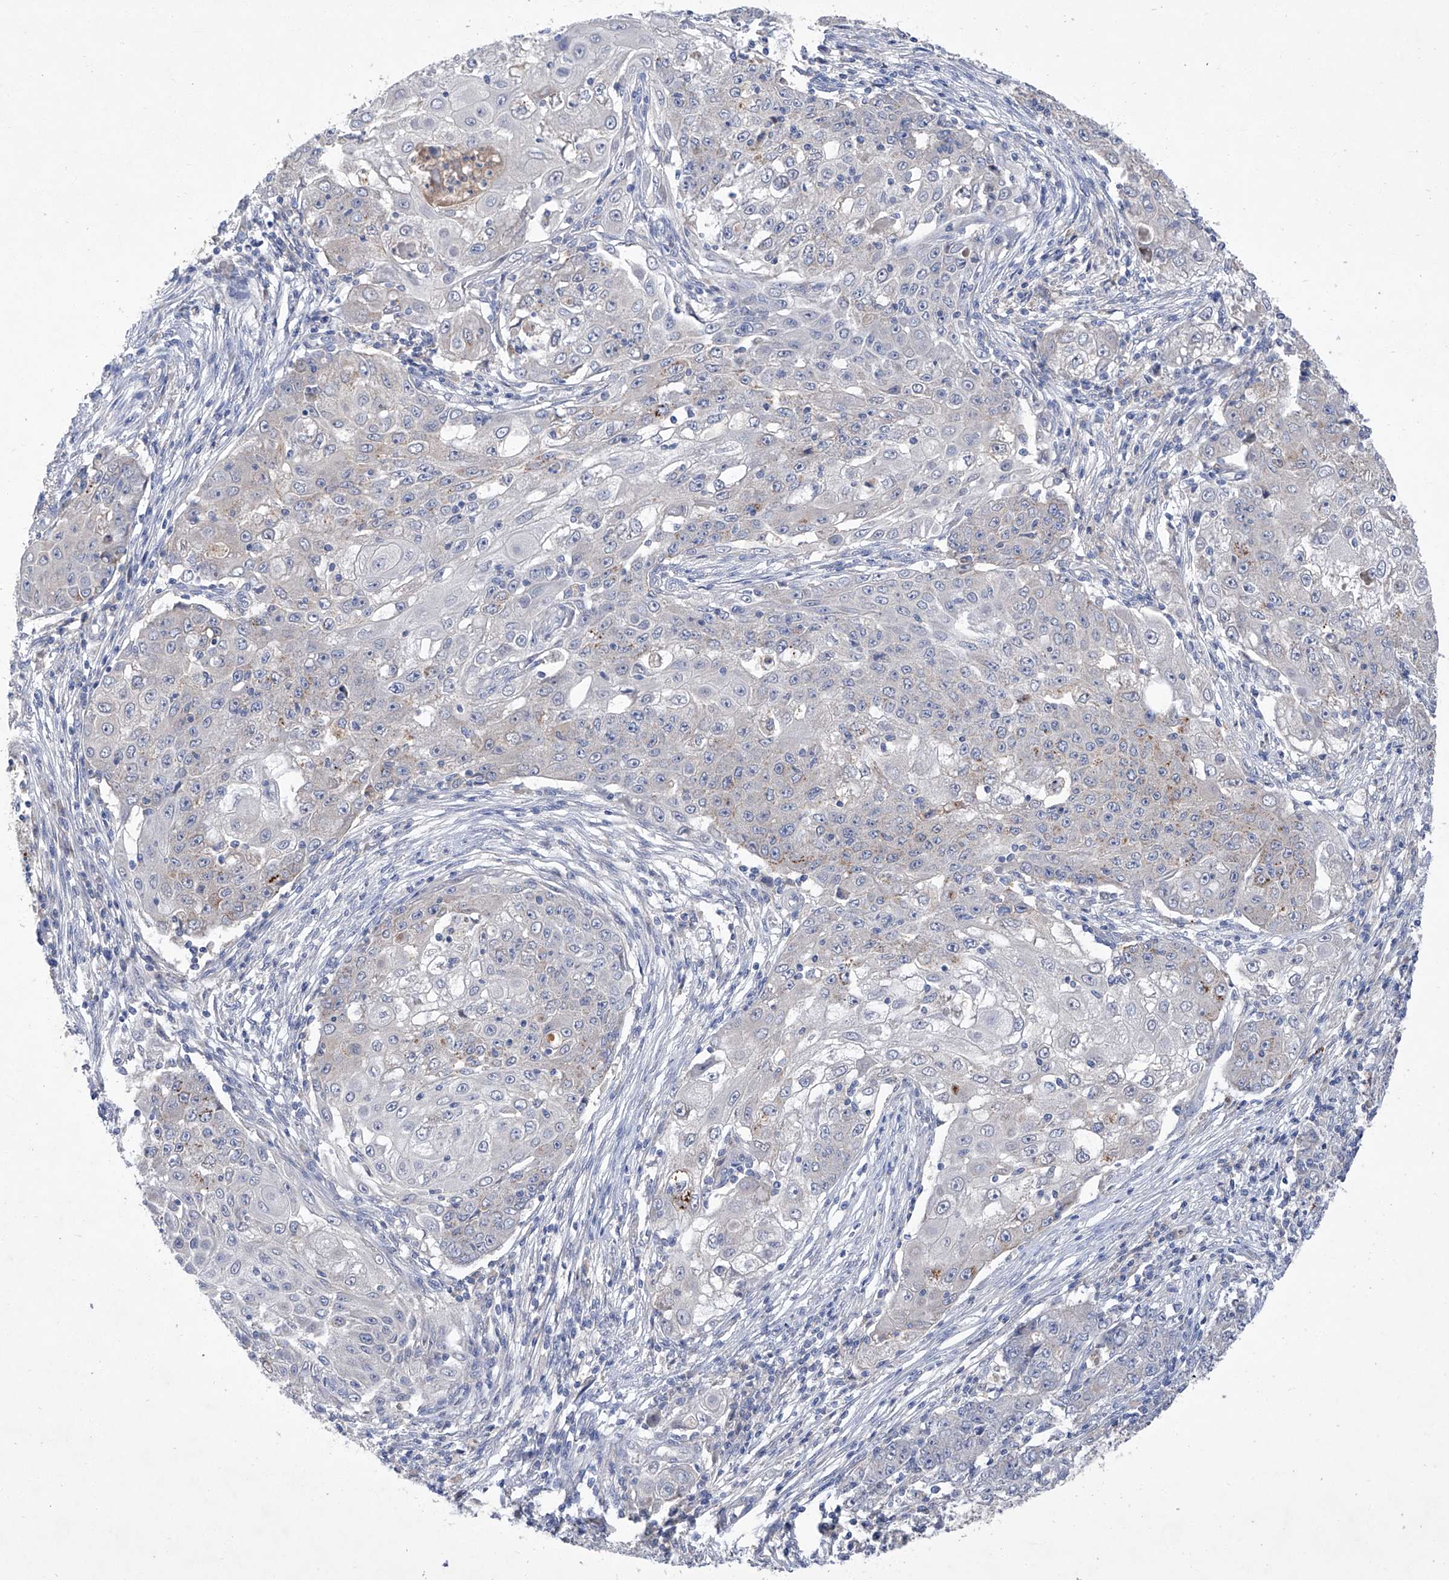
{"staining": {"intensity": "negative", "quantity": "none", "location": "none"}, "tissue": "ovarian cancer", "cell_type": "Tumor cells", "image_type": "cancer", "snomed": [{"axis": "morphology", "description": "Carcinoma, endometroid"}, {"axis": "topography", "description": "Ovary"}], "caption": "An immunohistochemistry (IHC) image of ovarian cancer is shown. There is no staining in tumor cells of ovarian cancer.", "gene": "SBK2", "patient": {"sex": "female", "age": 42}}